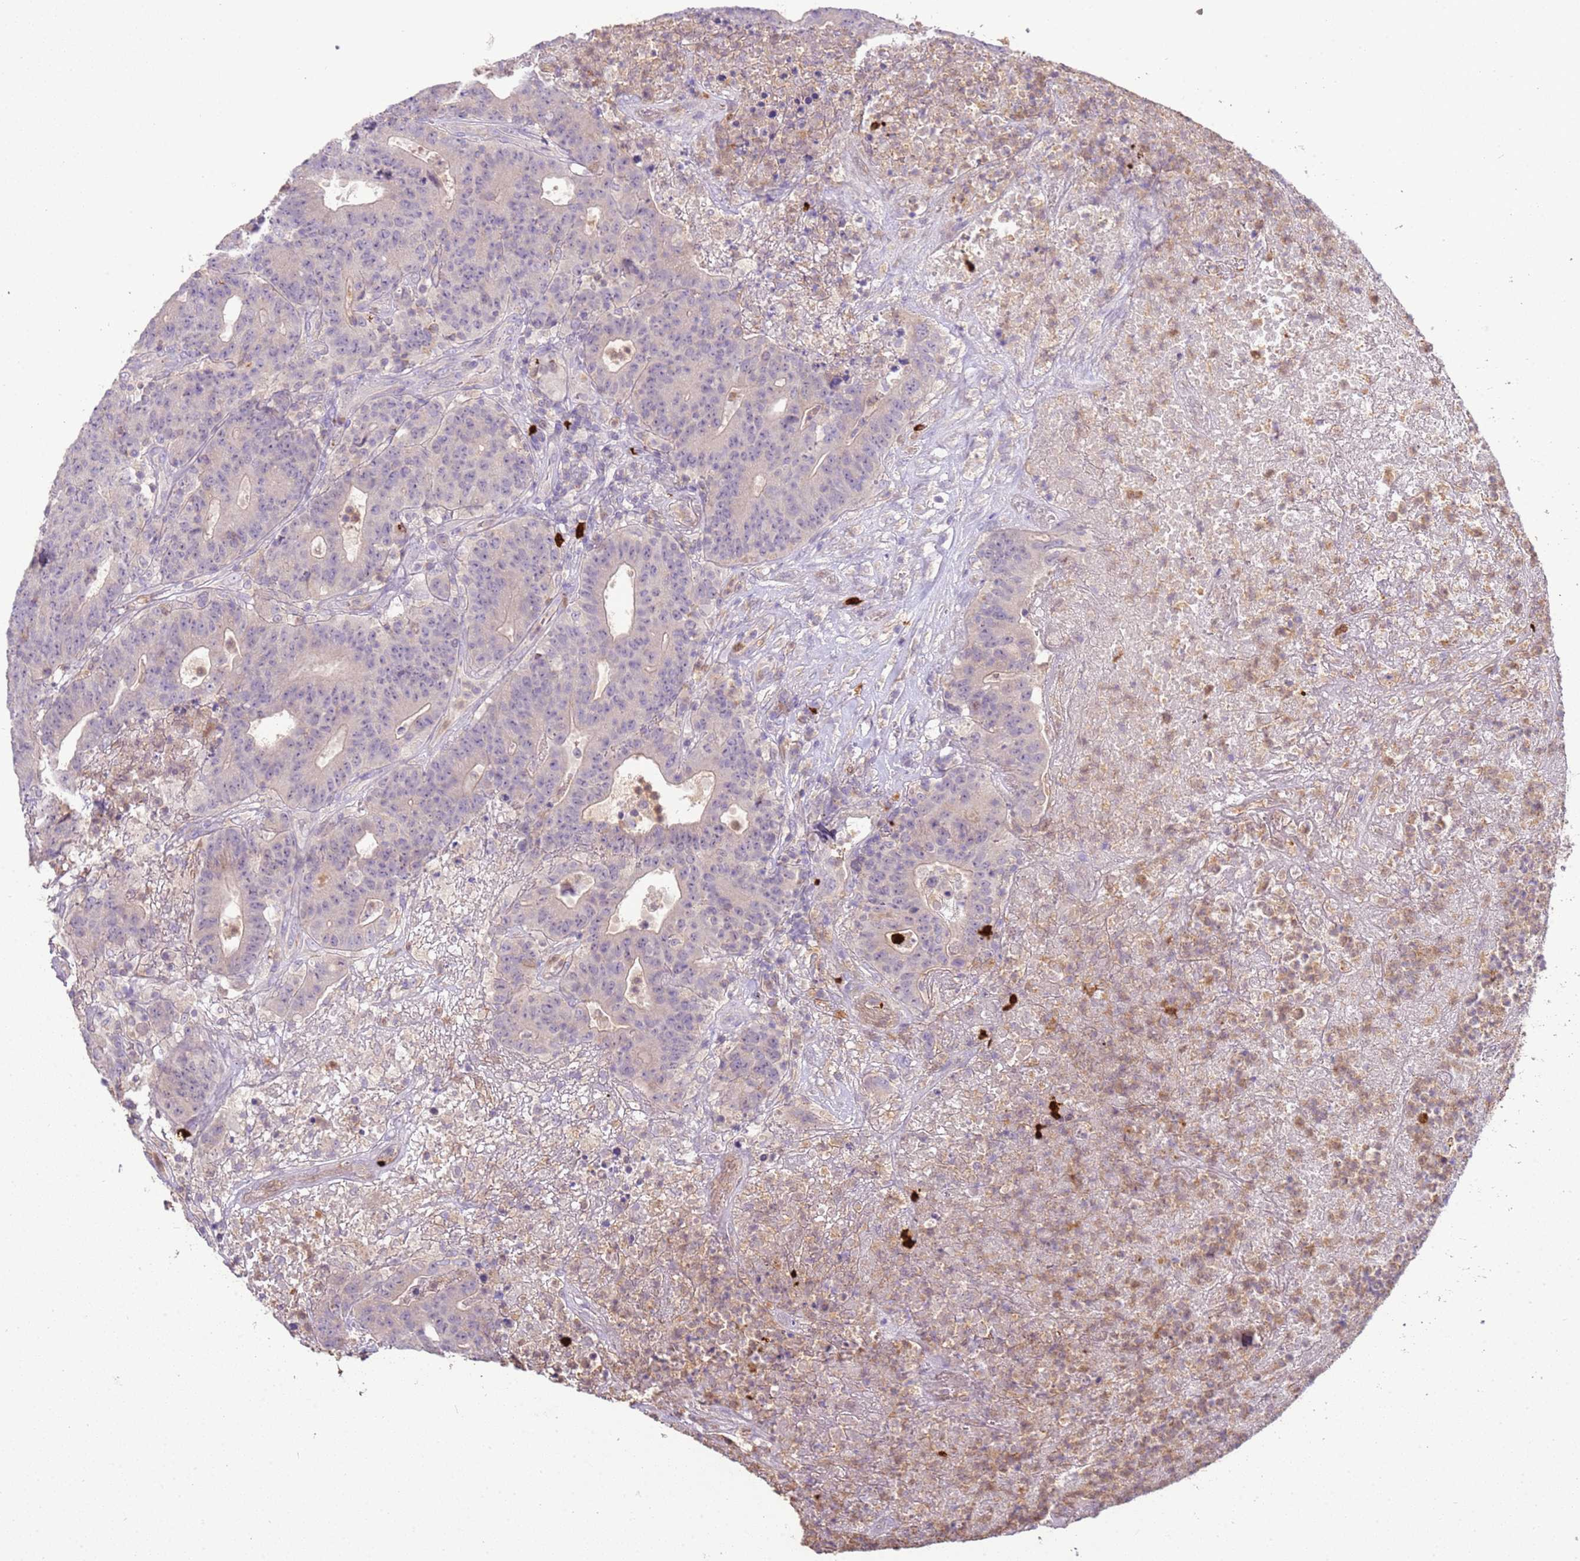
{"staining": {"intensity": "negative", "quantity": "none", "location": "none"}, "tissue": "colorectal cancer", "cell_type": "Tumor cells", "image_type": "cancer", "snomed": [{"axis": "morphology", "description": "Adenocarcinoma, NOS"}, {"axis": "topography", "description": "Colon"}], "caption": "Adenocarcinoma (colorectal) was stained to show a protein in brown. There is no significant expression in tumor cells.", "gene": "IL2RG", "patient": {"sex": "female", "age": 75}}